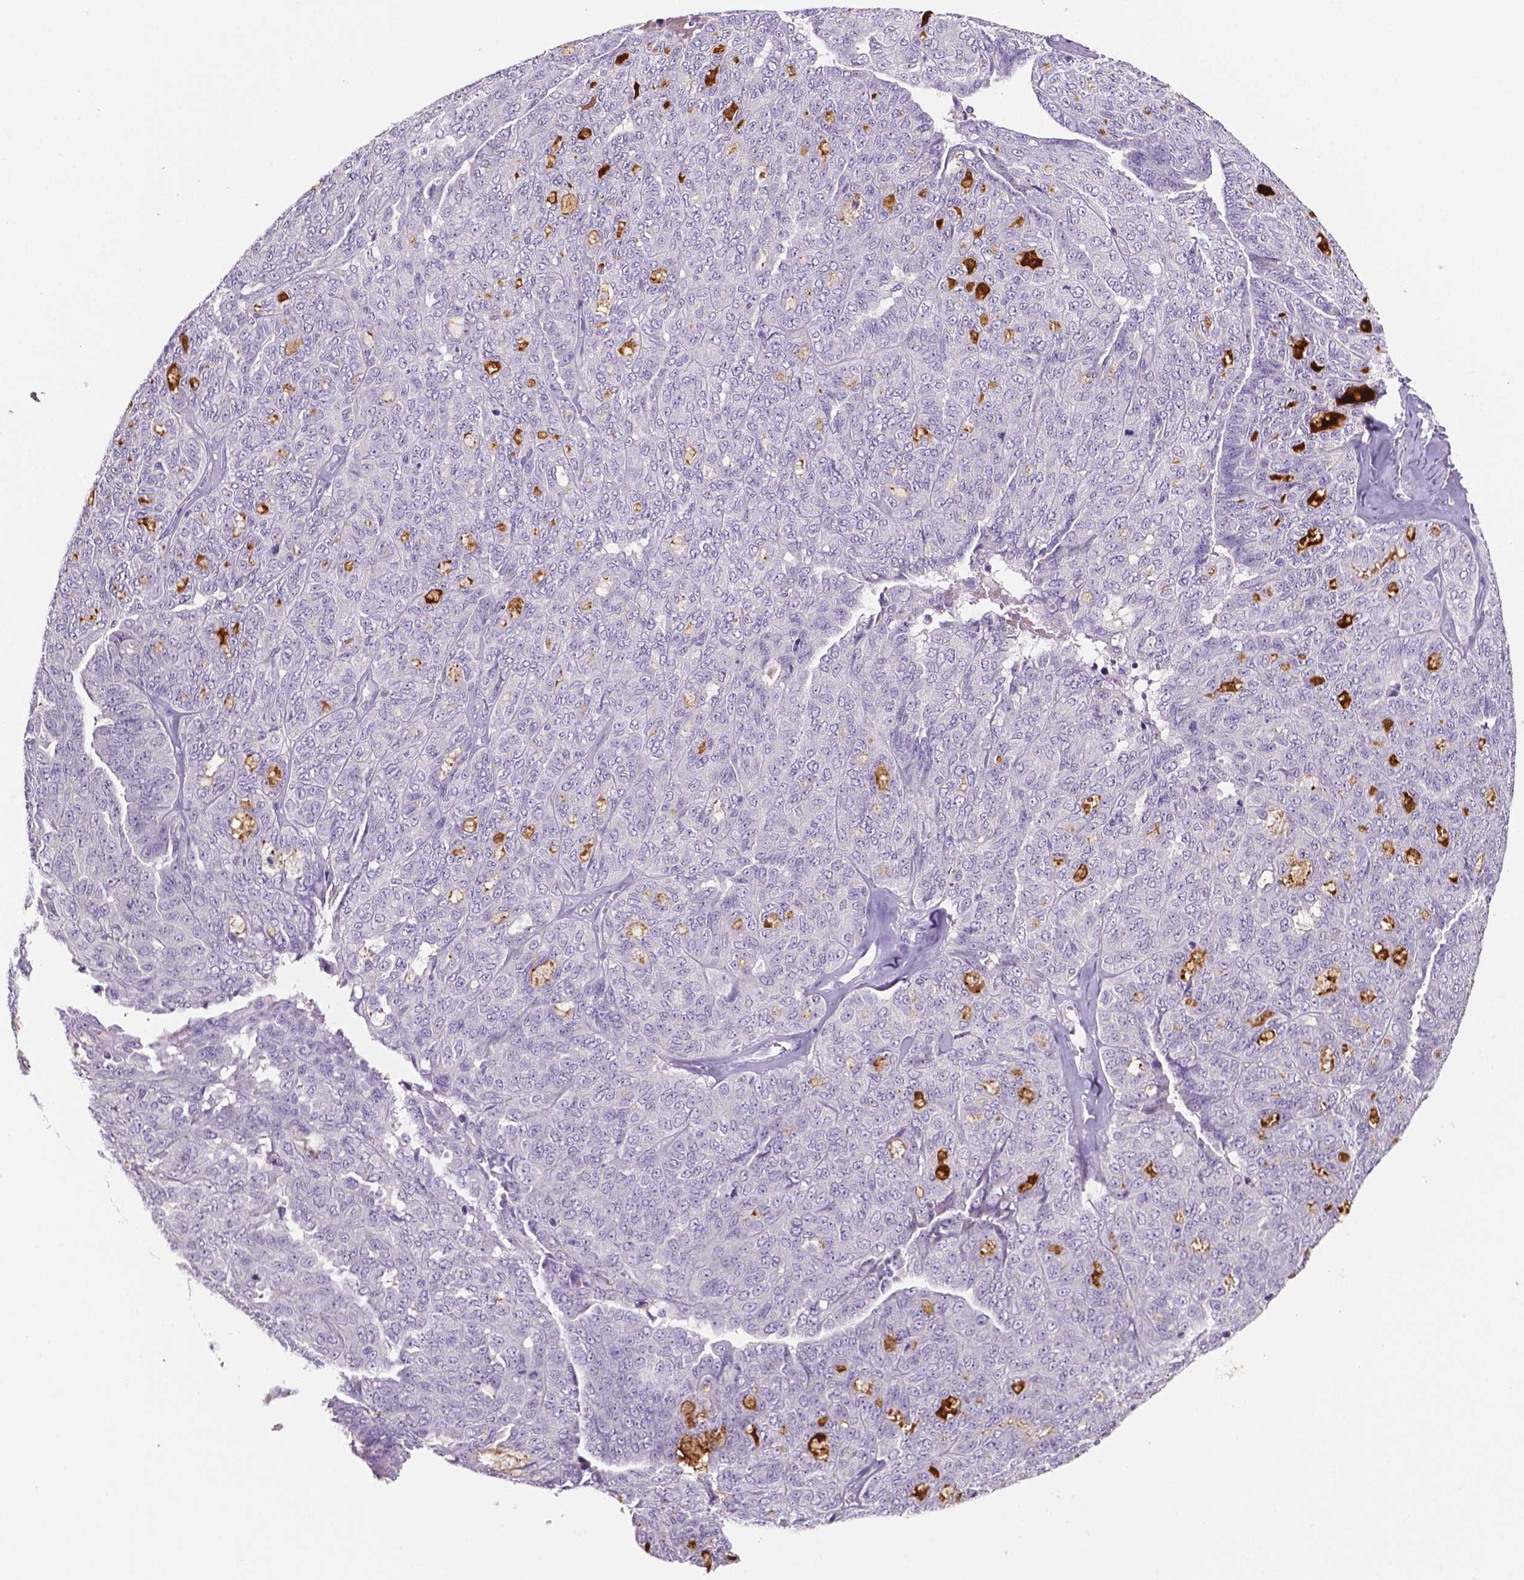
{"staining": {"intensity": "negative", "quantity": "none", "location": "none"}, "tissue": "ovarian cancer", "cell_type": "Tumor cells", "image_type": "cancer", "snomed": [{"axis": "morphology", "description": "Cystadenocarcinoma, serous, NOS"}, {"axis": "topography", "description": "Ovary"}], "caption": "Immunohistochemical staining of human ovarian cancer shows no significant positivity in tumor cells.", "gene": "FBLN1", "patient": {"sex": "female", "age": 71}}